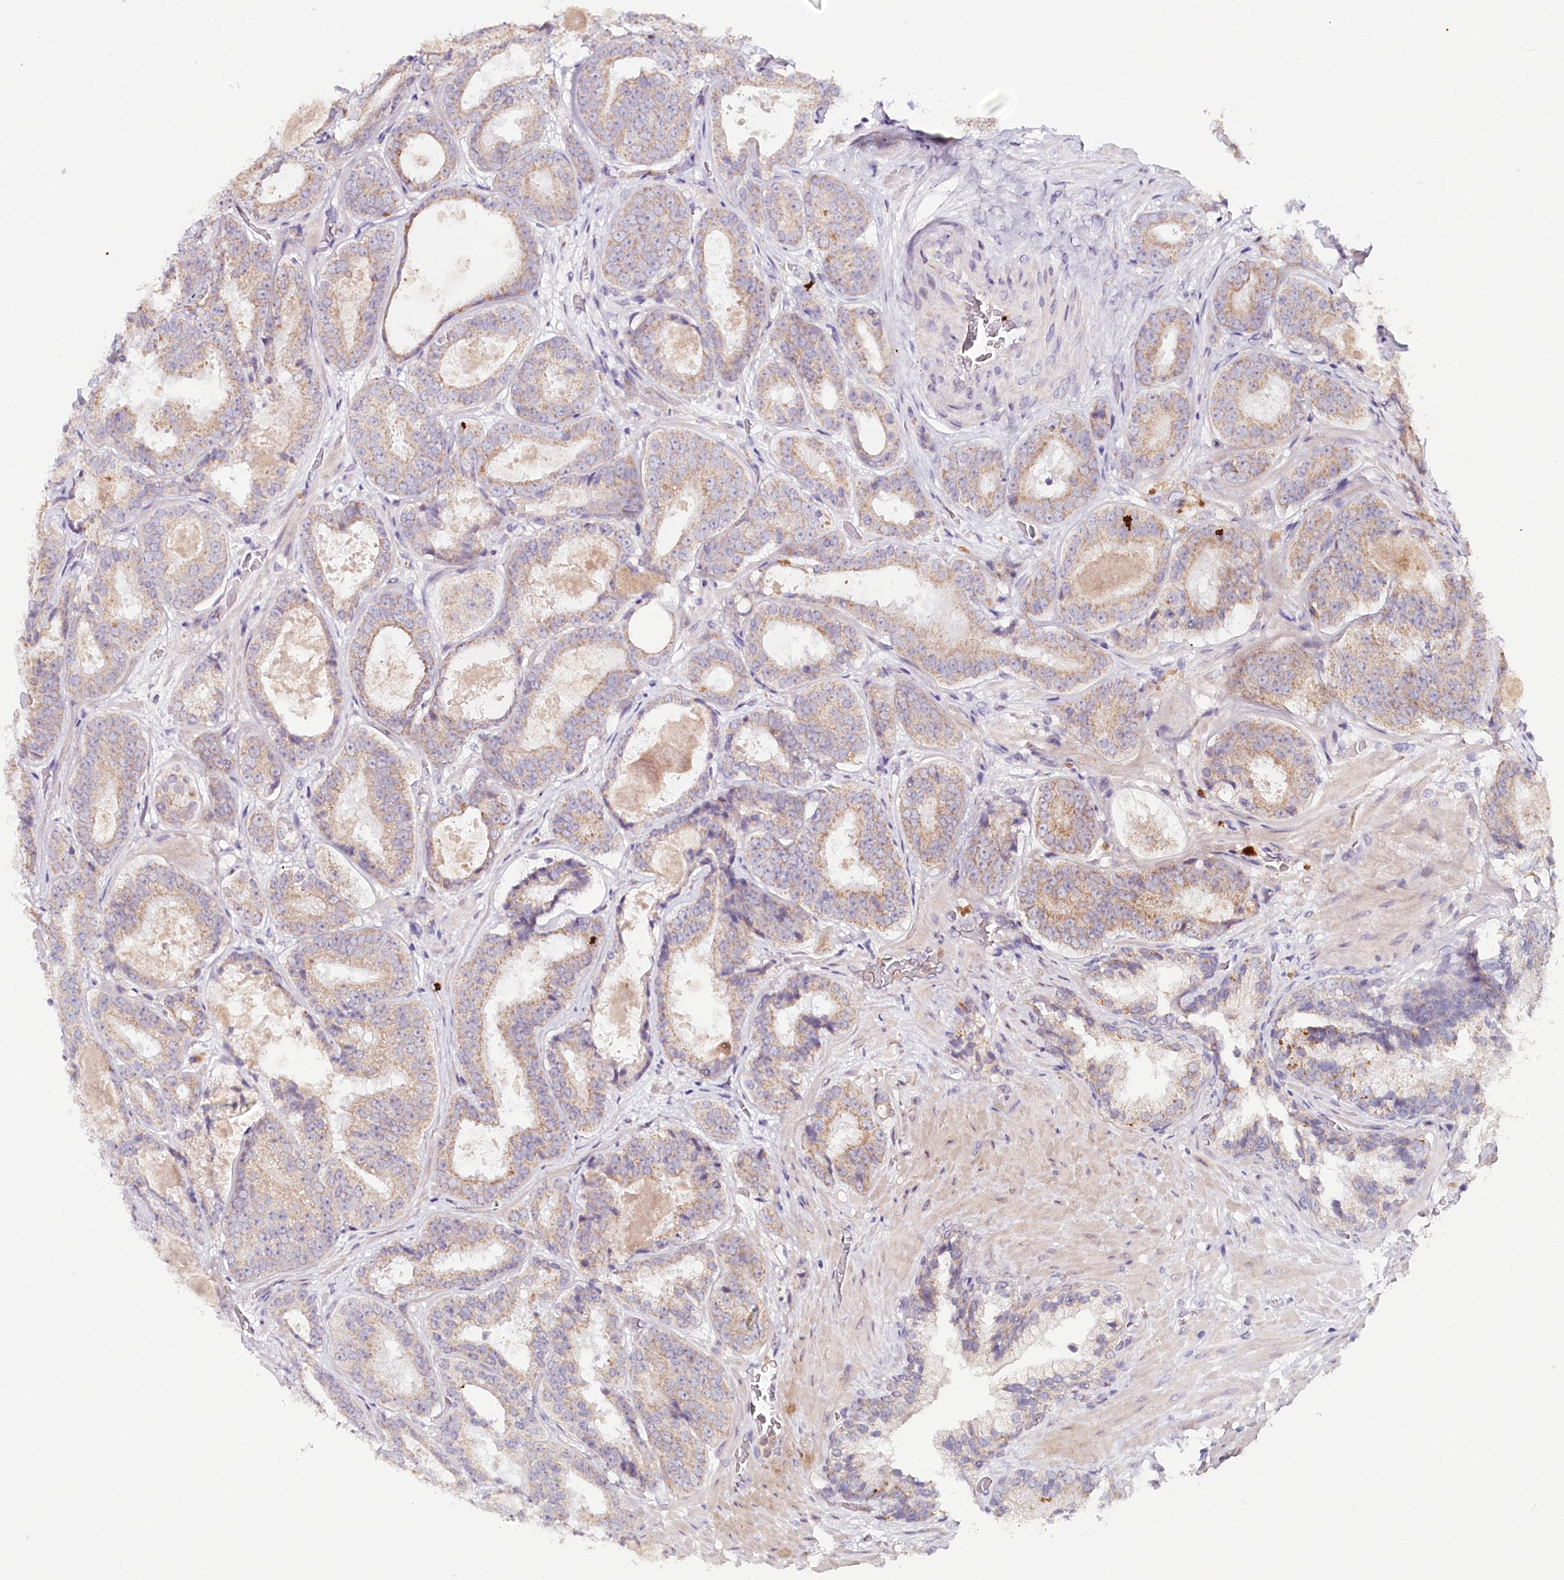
{"staining": {"intensity": "moderate", "quantity": "25%-75%", "location": "cytoplasmic/membranous"}, "tissue": "prostate cancer", "cell_type": "Tumor cells", "image_type": "cancer", "snomed": [{"axis": "morphology", "description": "Adenocarcinoma, High grade"}, {"axis": "topography", "description": "Prostate"}], "caption": "Prostate high-grade adenocarcinoma tissue shows moderate cytoplasmic/membranous staining in approximately 25%-75% of tumor cells", "gene": "MMP25", "patient": {"sex": "male", "age": 57}}